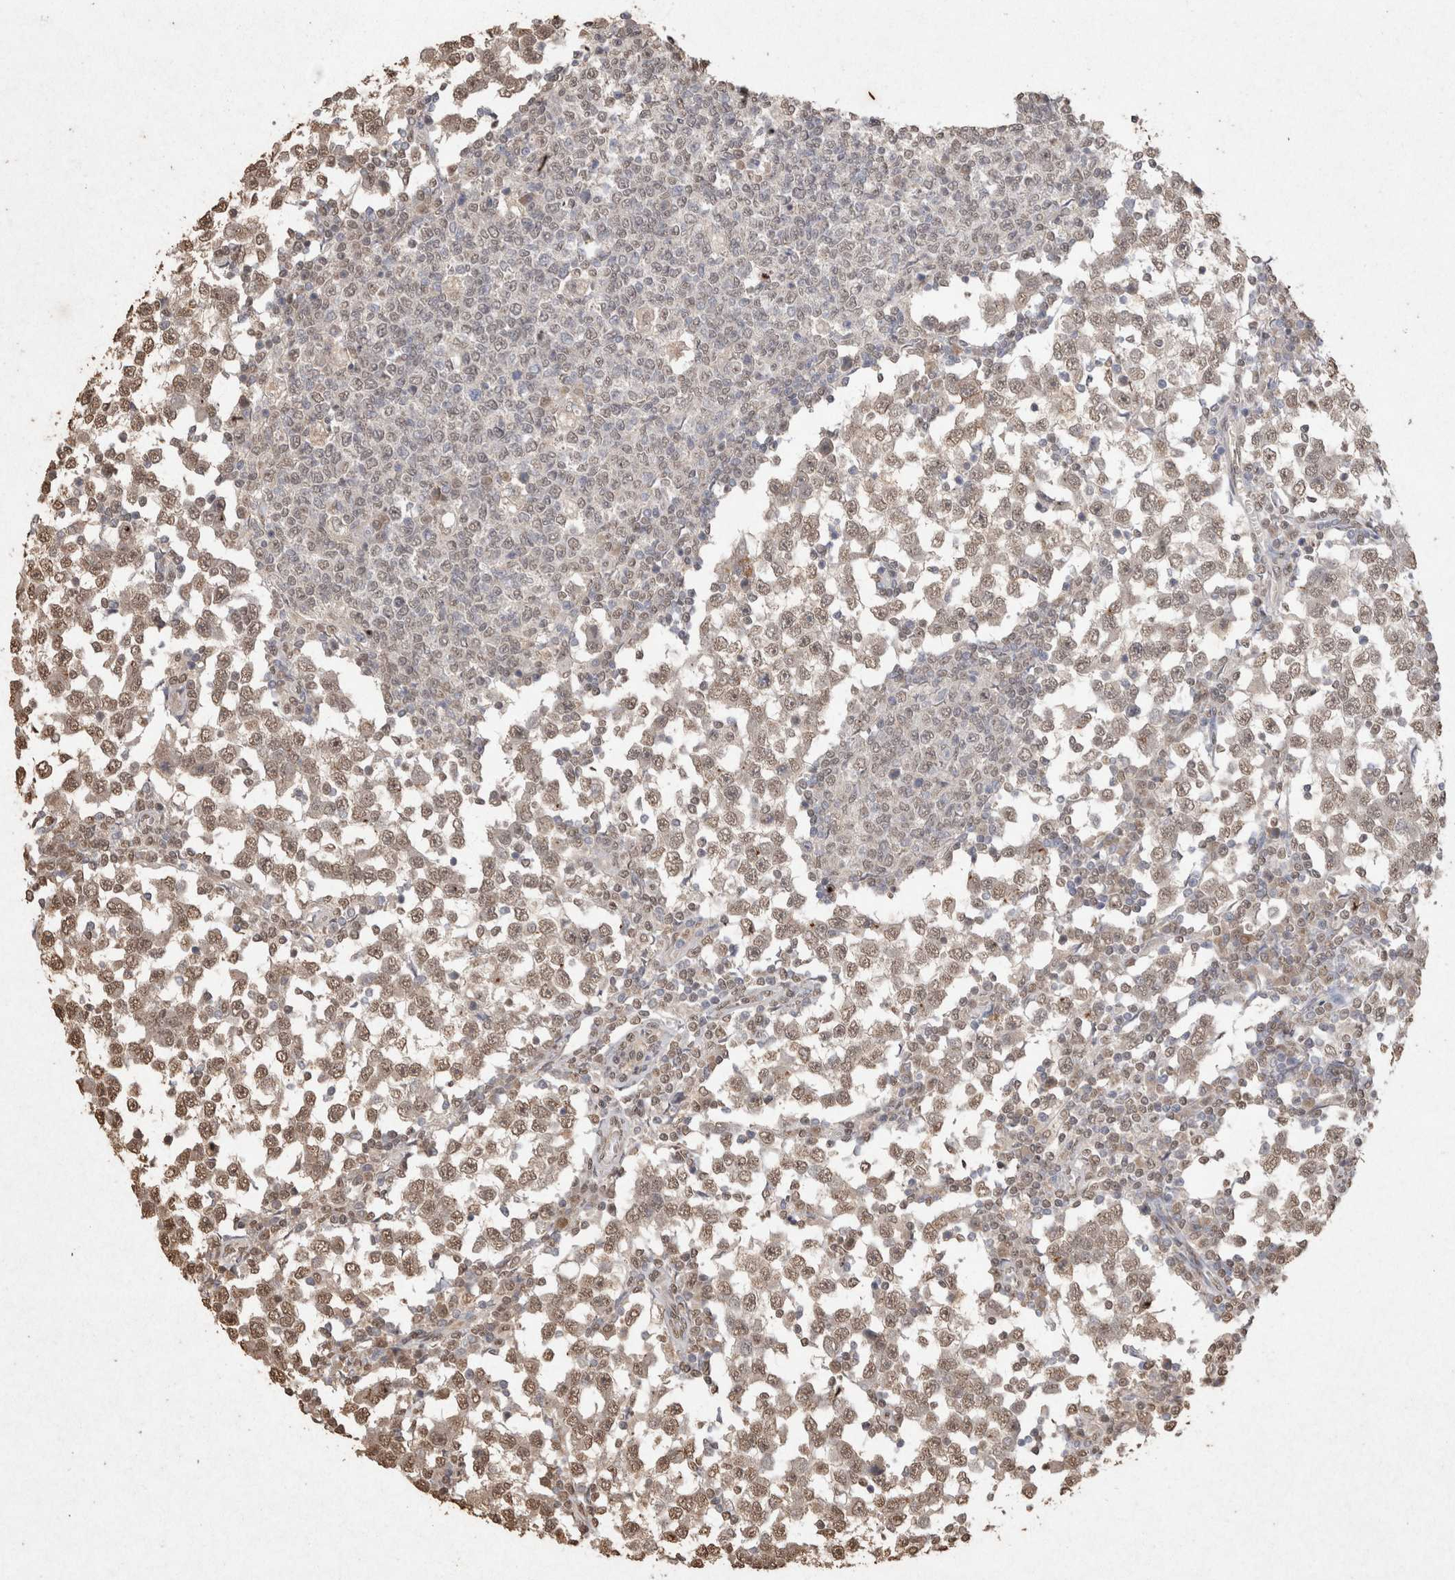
{"staining": {"intensity": "weak", "quantity": ">75%", "location": "nuclear"}, "tissue": "testis cancer", "cell_type": "Tumor cells", "image_type": "cancer", "snomed": [{"axis": "morphology", "description": "Seminoma, NOS"}, {"axis": "topography", "description": "Testis"}], "caption": "High-power microscopy captured an immunohistochemistry (IHC) histopathology image of testis cancer (seminoma), revealing weak nuclear positivity in about >75% of tumor cells.", "gene": "MLX", "patient": {"sex": "male", "age": 65}}